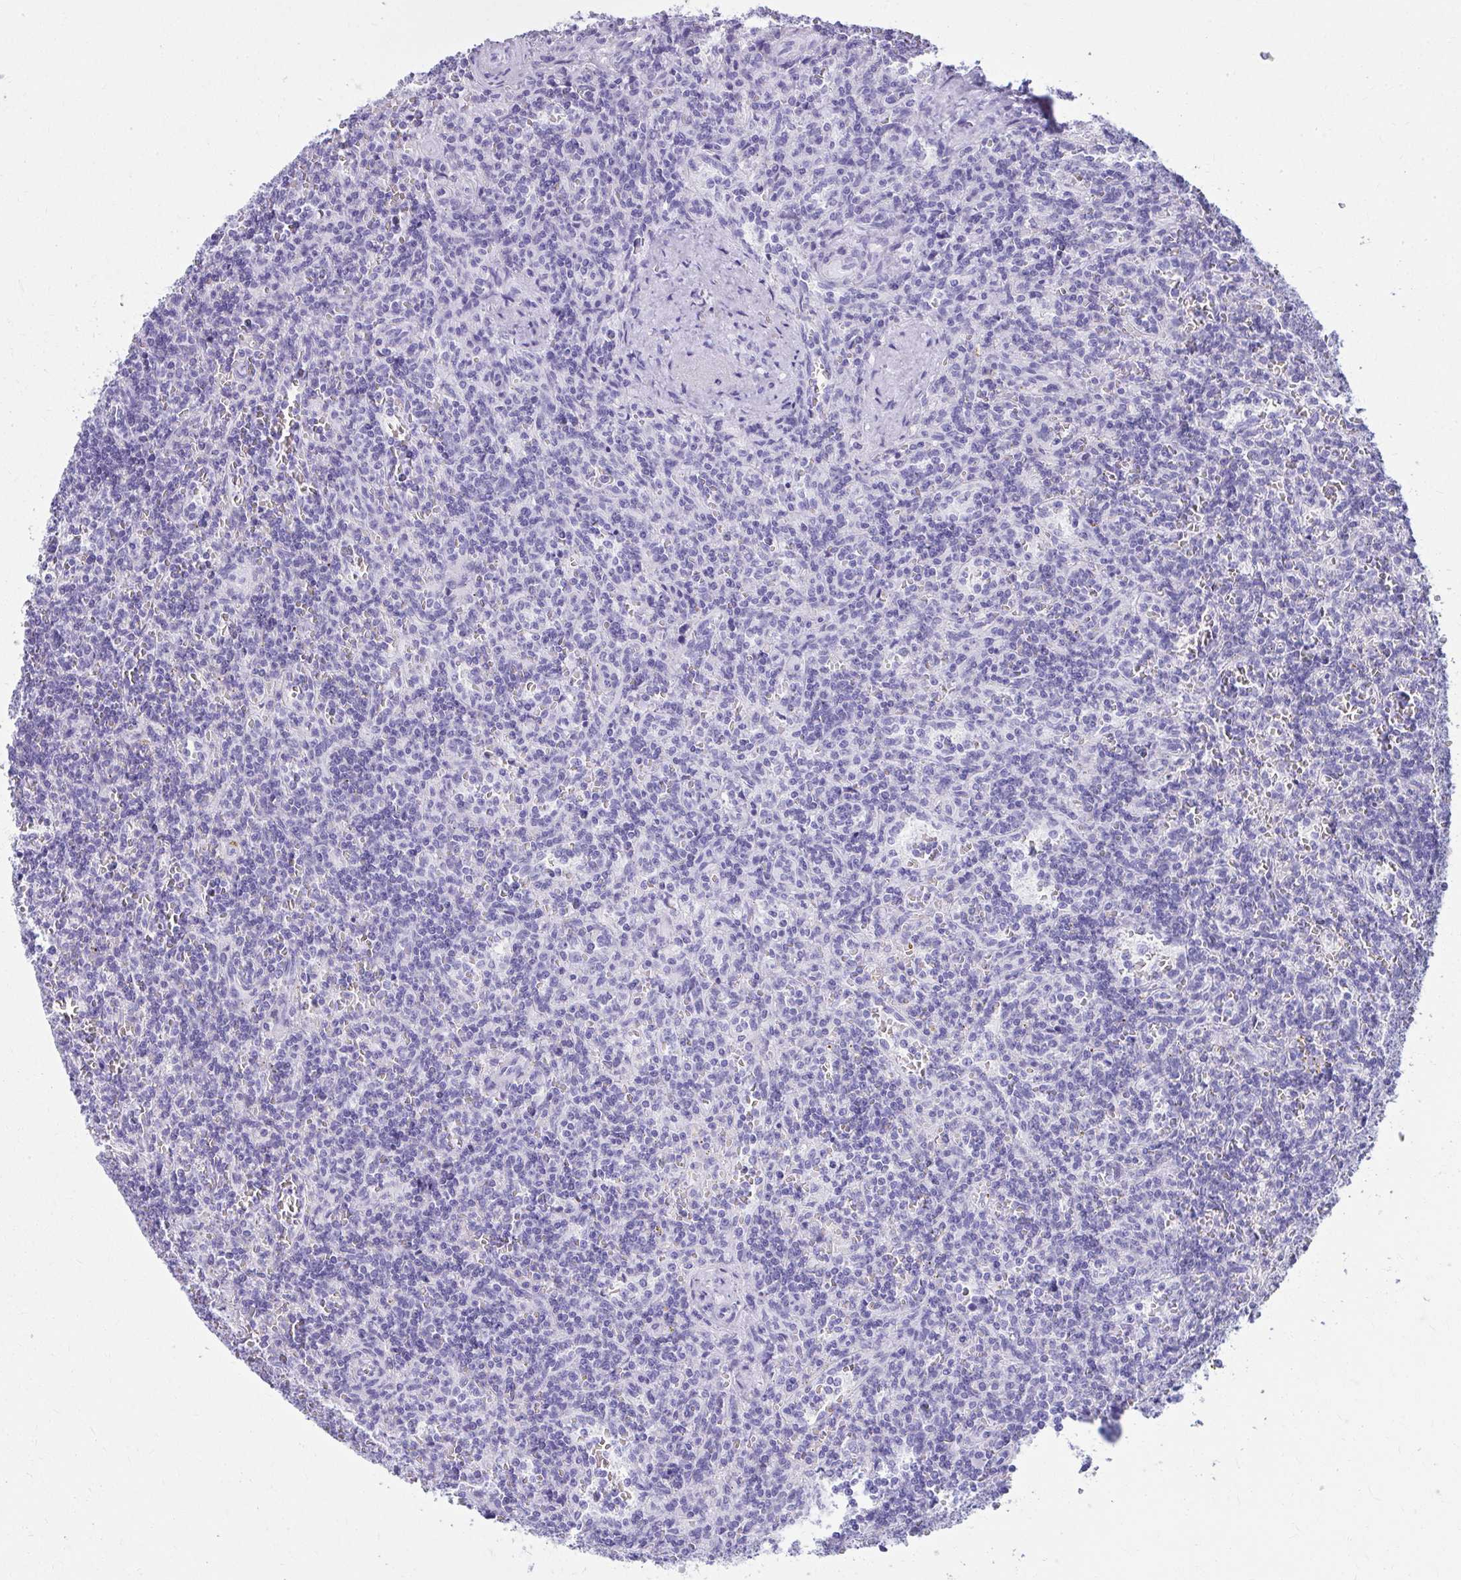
{"staining": {"intensity": "negative", "quantity": "none", "location": "none"}, "tissue": "lymphoma", "cell_type": "Tumor cells", "image_type": "cancer", "snomed": [{"axis": "morphology", "description": "Malignant lymphoma, non-Hodgkin's type, Low grade"}, {"axis": "topography", "description": "Spleen"}], "caption": "High power microscopy histopathology image of an immunohistochemistry photomicrograph of lymphoma, revealing no significant positivity in tumor cells.", "gene": "ATP4B", "patient": {"sex": "male", "age": 73}}